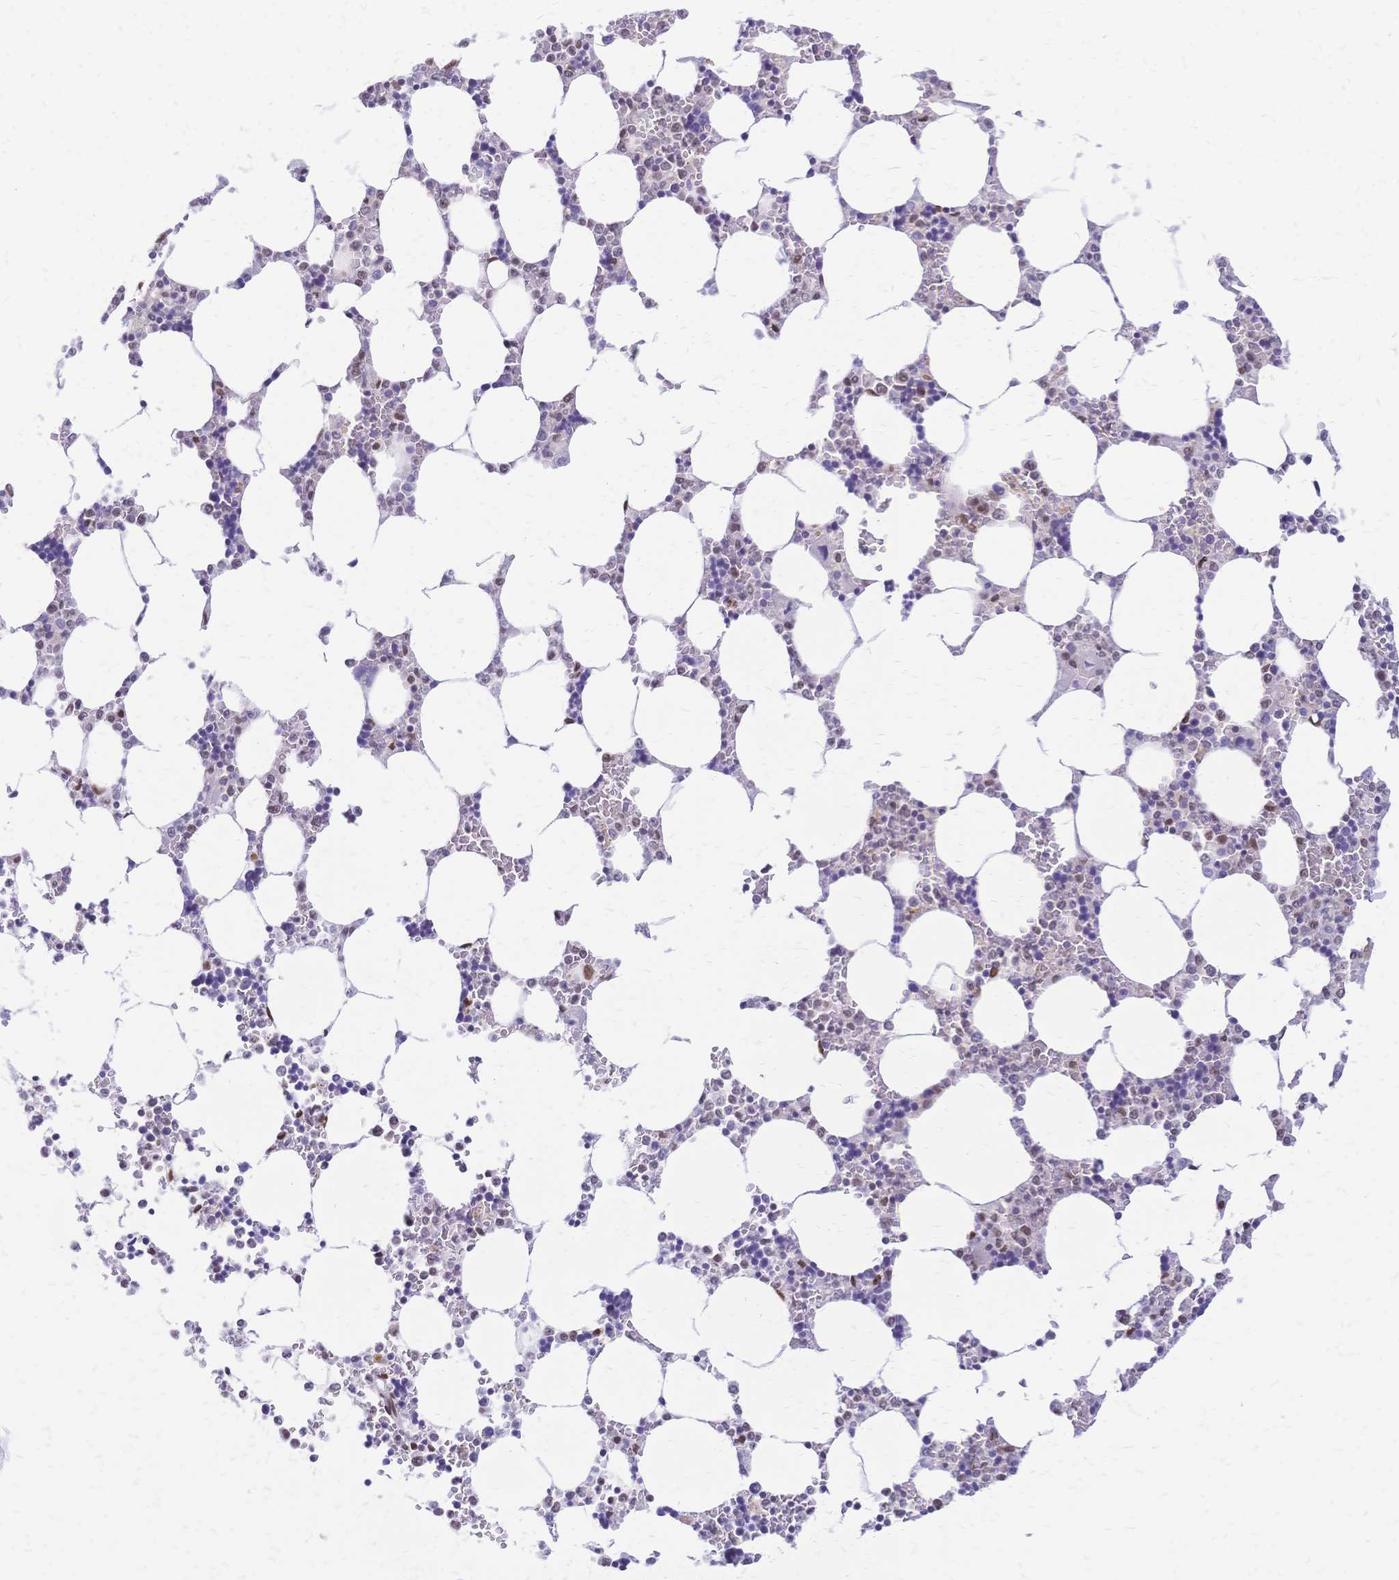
{"staining": {"intensity": "moderate", "quantity": "<25%", "location": "nuclear"}, "tissue": "bone marrow", "cell_type": "Hematopoietic cells", "image_type": "normal", "snomed": [{"axis": "morphology", "description": "Normal tissue, NOS"}, {"axis": "topography", "description": "Bone marrow"}], "caption": "Immunohistochemistry (IHC) photomicrograph of unremarkable human bone marrow stained for a protein (brown), which shows low levels of moderate nuclear positivity in about <25% of hematopoietic cells.", "gene": "NFIC", "patient": {"sex": "male", "age": 64}}